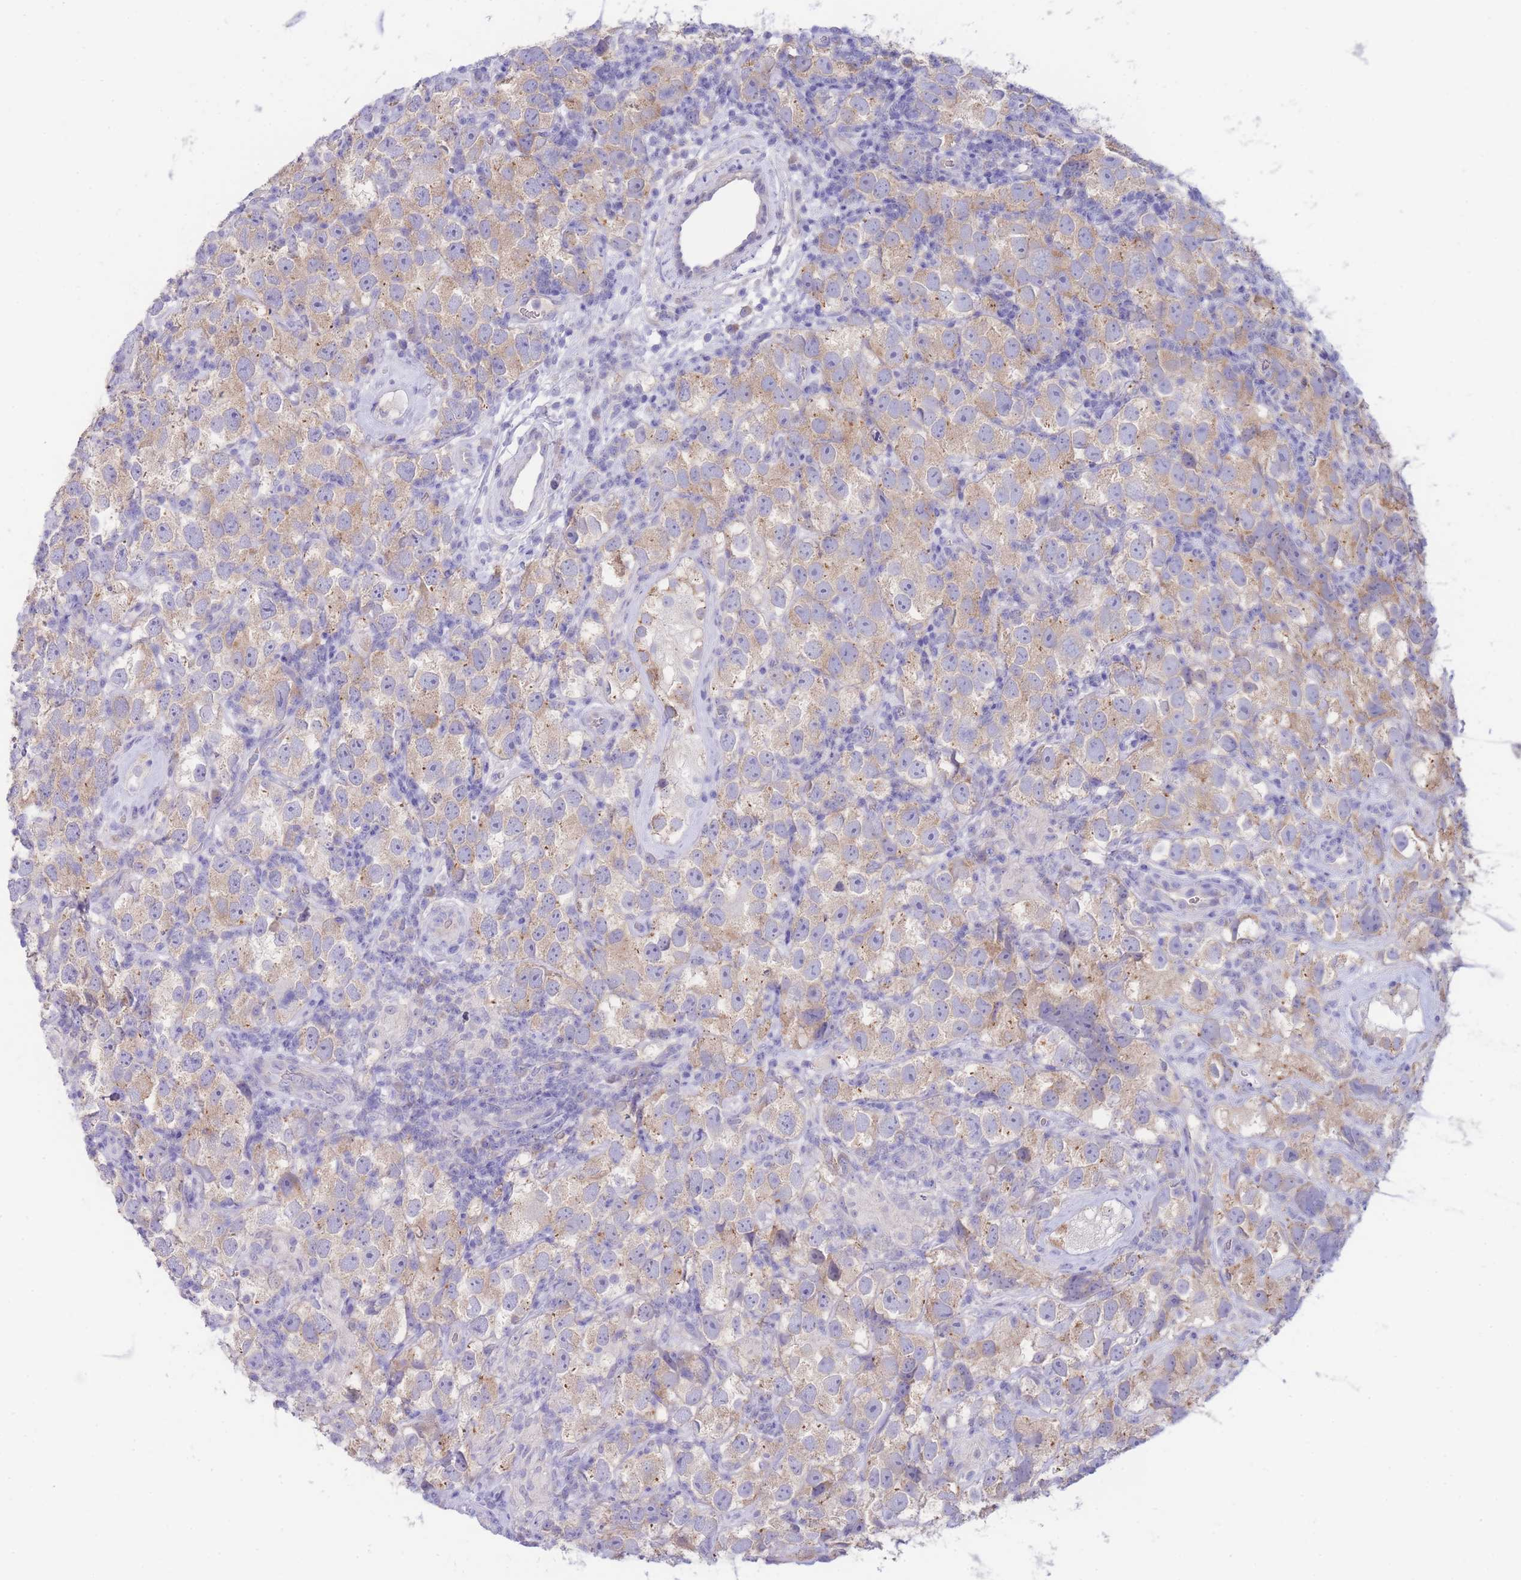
{"staining": {"intensity": "moderate", "quantity": "25%-75%", "location": "cytoplasmic/membranous"}, "tissue": "testis cancer", "cell_type": "Tumor cells", "image_type": "cancer", "snomed": [{"axis": "morphology", "description": "Seminoma, NOS"}, {"axis": "topography", "description": "Testis"}], "caption": "Immunohistochemistry of human testis cancer reveals medium levels of moderate cytoplasmic/membranous positivity in about 25%-75% of tumor cells.", "gene": "PCDHB3", "patient": {"sex": "male", "age": 26}}